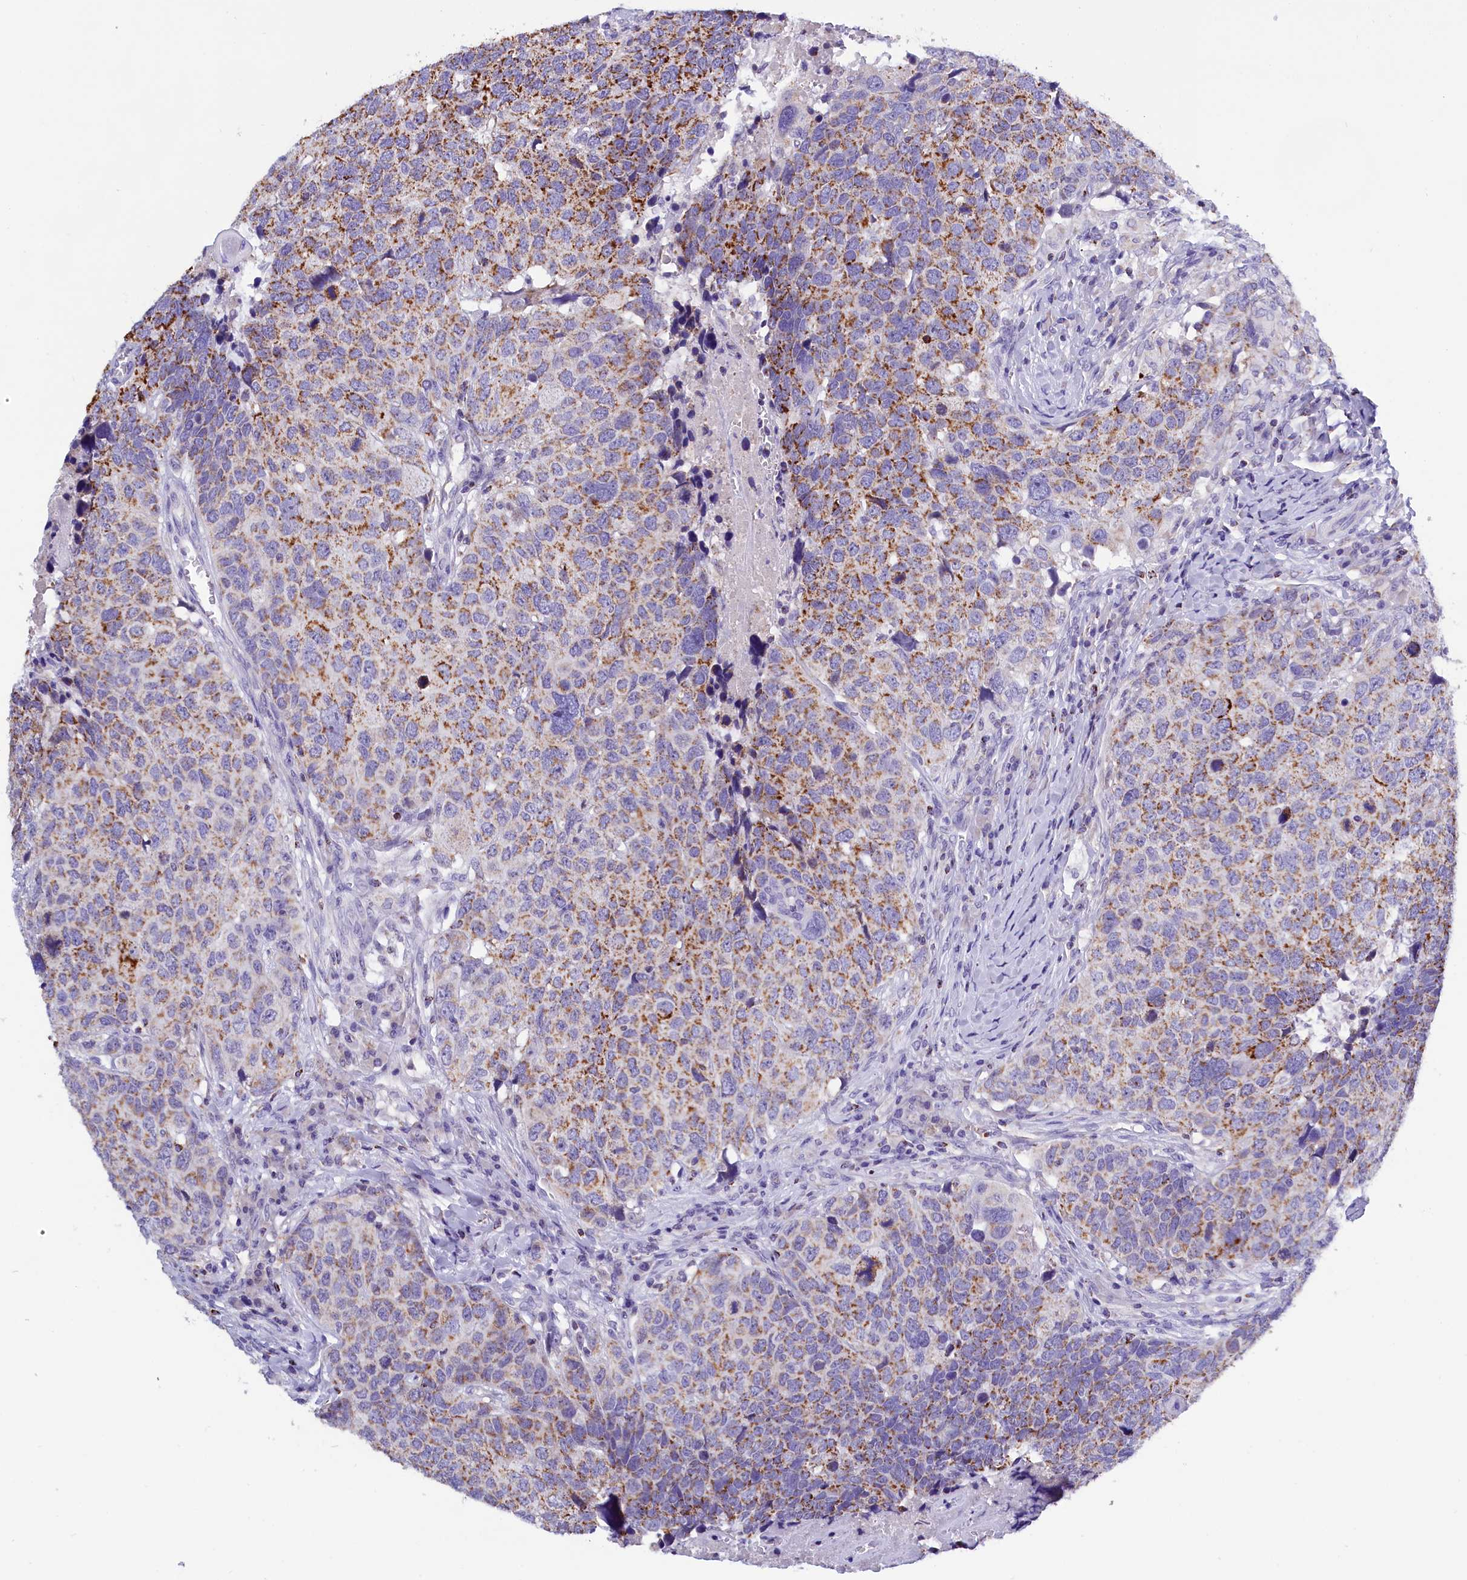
{"staining": {"intensity": "moderate", "quantity": "25%-75%", "location": "cytoplasmic/membranous"}, "tissue": "head and neck cancer", "cell_type": "Tumor cells", "image_type": "cancer", "snomed": [{"axis": "morphology", "description": "Squamous cell carcinoma, NOS"}, {"axis": "topography", "description": "Head-Neck"}], "caption": "The micrograph demonstrates staining of head and neck cancer, revealing moderate cytoplasmic/membranous protein expression (brown color) within tumor cells.", "gene": "ABAT", "patient": {"sex": "male", "age": 66}}